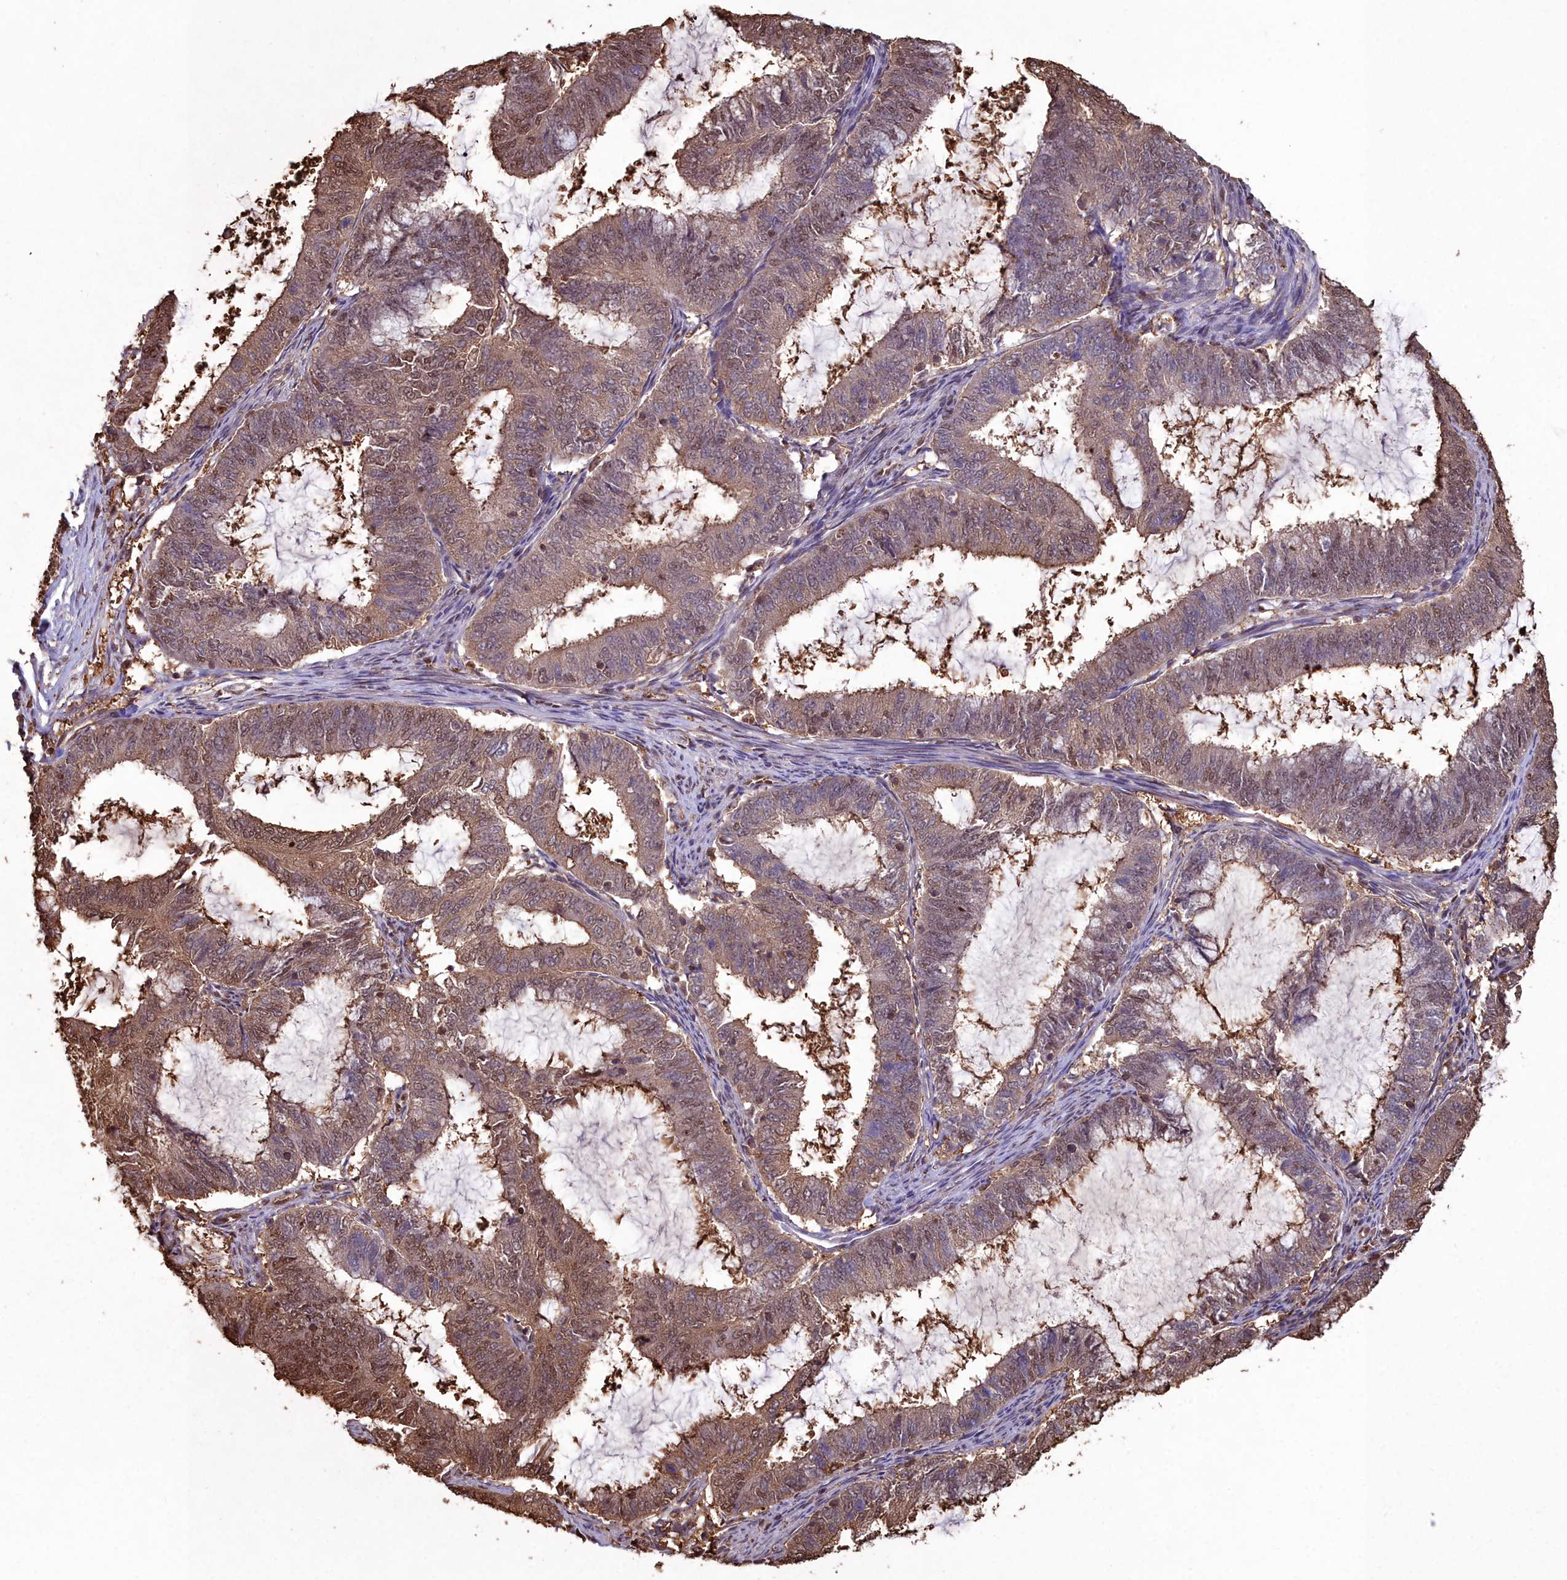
{"staining": {"intensity": "moderate", "quantity": ">75%", "location": "cytoplasmic/membranous,nuclear"}, "tissue": "endometrial cancer", "cell_type": "Tumor cells", "image_type": "cancer", "snomed": [{"axis": "morphology", "description": "Adenocarcinoma, NOS"}, {"axis": "topography", "description": "Endometrium"}], "caption": "Endometrial adenocarcinoma was stained to show a protein in brown. There is medium levels of moderate cytoplasmic/membranous and nuclear positivity in about >75% of tumor cells.", "gene": "GAPDH", "patient": {"sex": "female", "age": 51}}